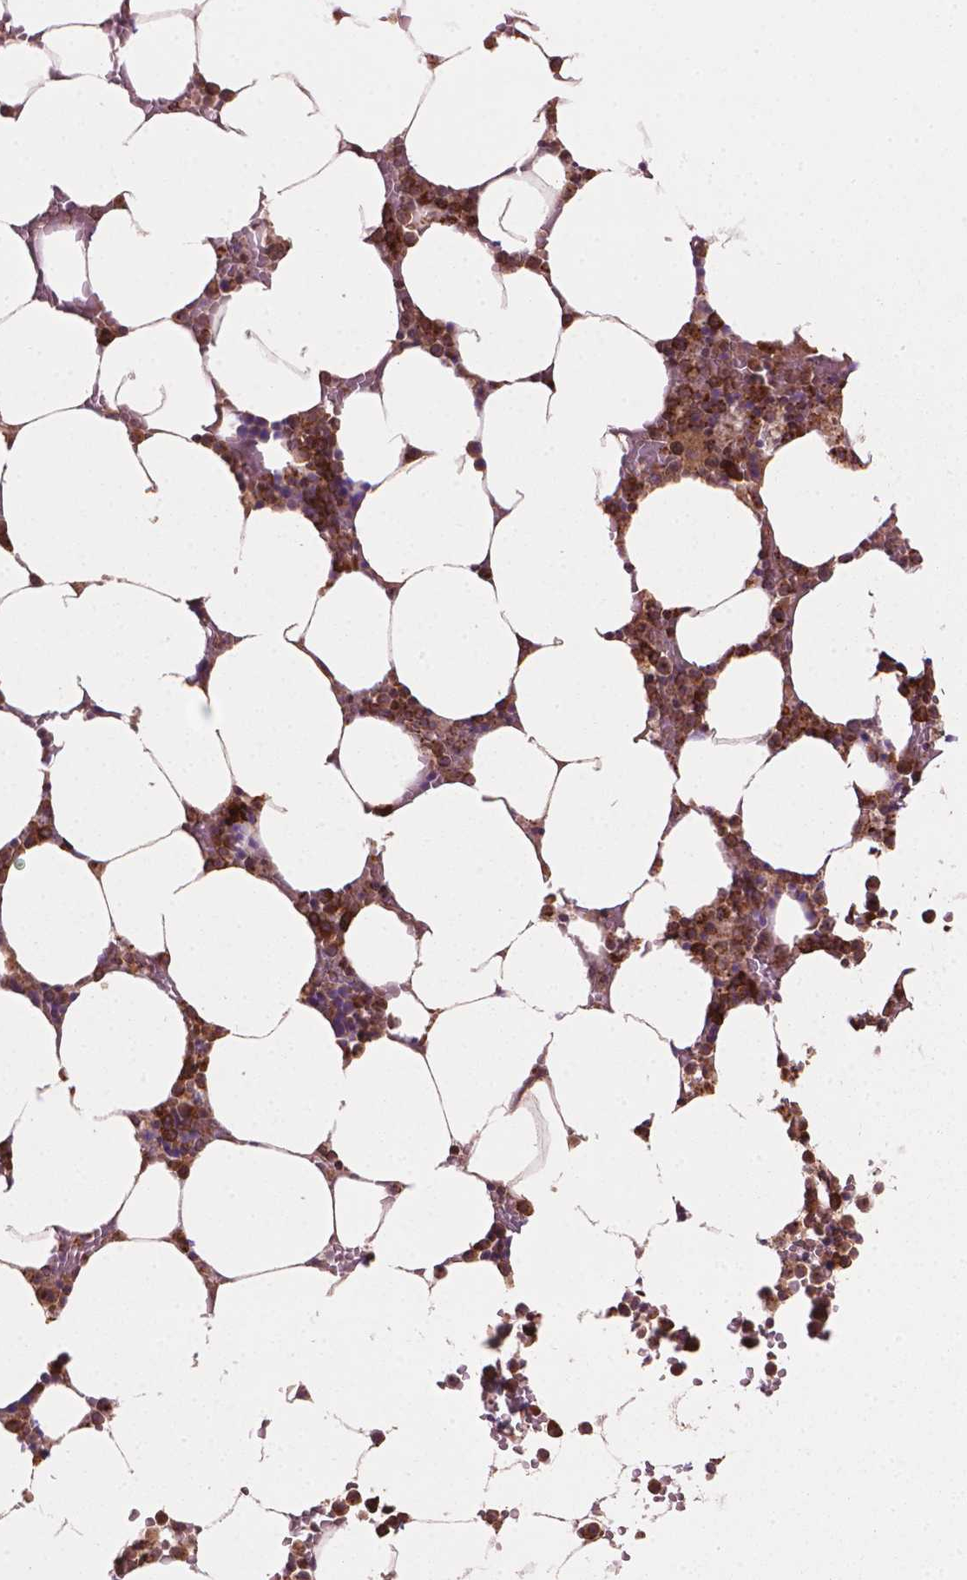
{"staining": {"intensity": "moderate", "quantity": "25%-75%", "location": "cytoplasmic/membranous"}, "tissue": "bone marrow", "cell_type": "Hematopoietic cells", "image_type": "normal", "snomed": [{"axis": "morphology", "description": "Normal tissue, NOS"}, {"axis": "topography", "description": "Bone marrow"}], "caption": "Immunohistochemical staining of benign human bone marrow exhibits medium levels of moderate cytoplasmic/membranous staining in approximately 25%-75% of hematopoietic cells.", "gene": "VARS2", "patient": {"sex": "female", "age": 52}}